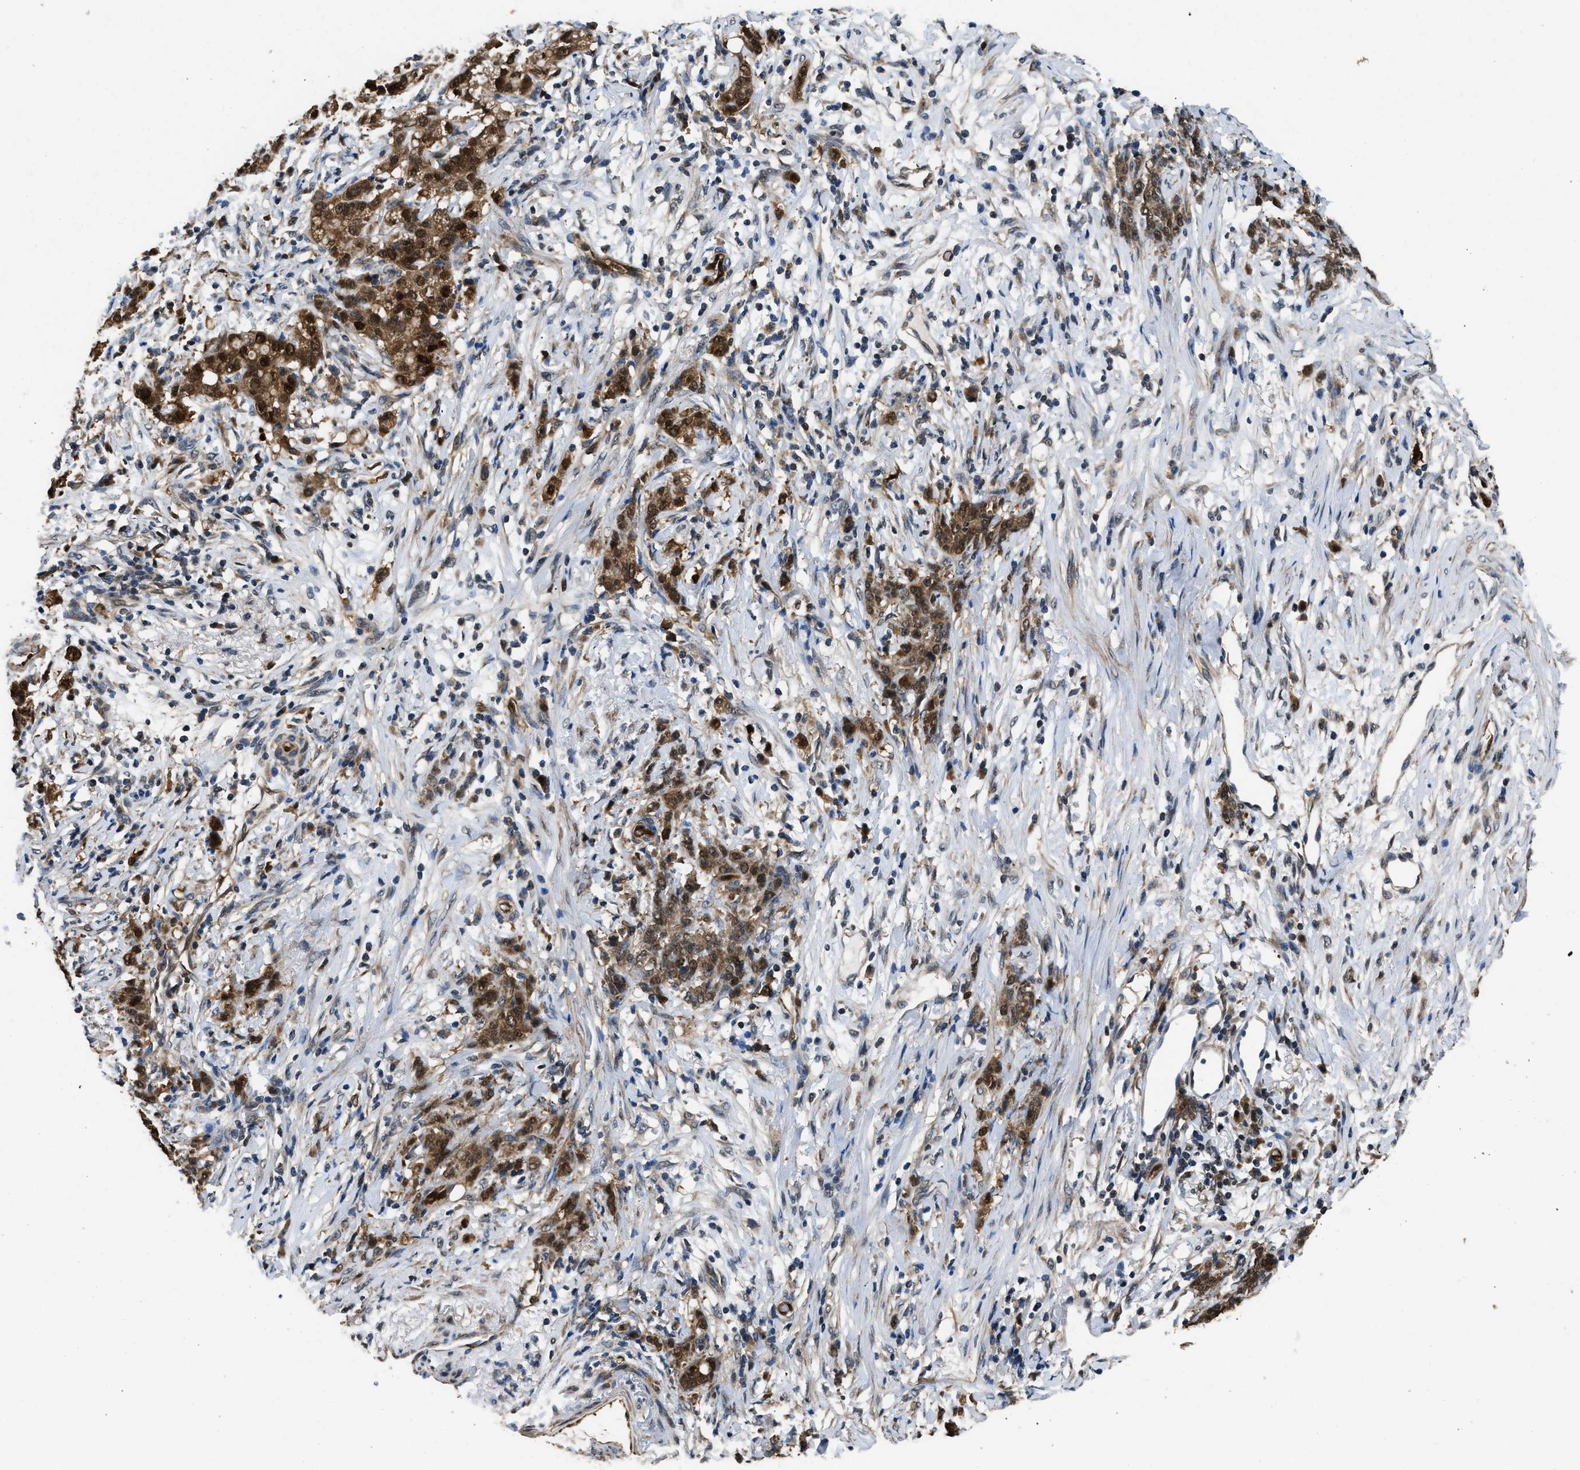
{"staining": {"intensity": "strong", "quantity": ">75%", "location": "cytoplasmic/membranous,nuclear"}, "tissue": "stomach cancer", "cell_type": "Tumor cells", "image_type": "cancer", "snomed": [{"axis": "morphology", "description": "Adenocarcinoma, NOS"}, {"axis": "topography", "description": "Stomach, lower"}], "caption": "Tumor cells exhibit strong cytoplasmic/membranous and nuclear expression in about >75% of cells in stomach cancer (adenocarcinoma).", "gene": "PPA1", "patient": {"sex": "male", "age": 88}}